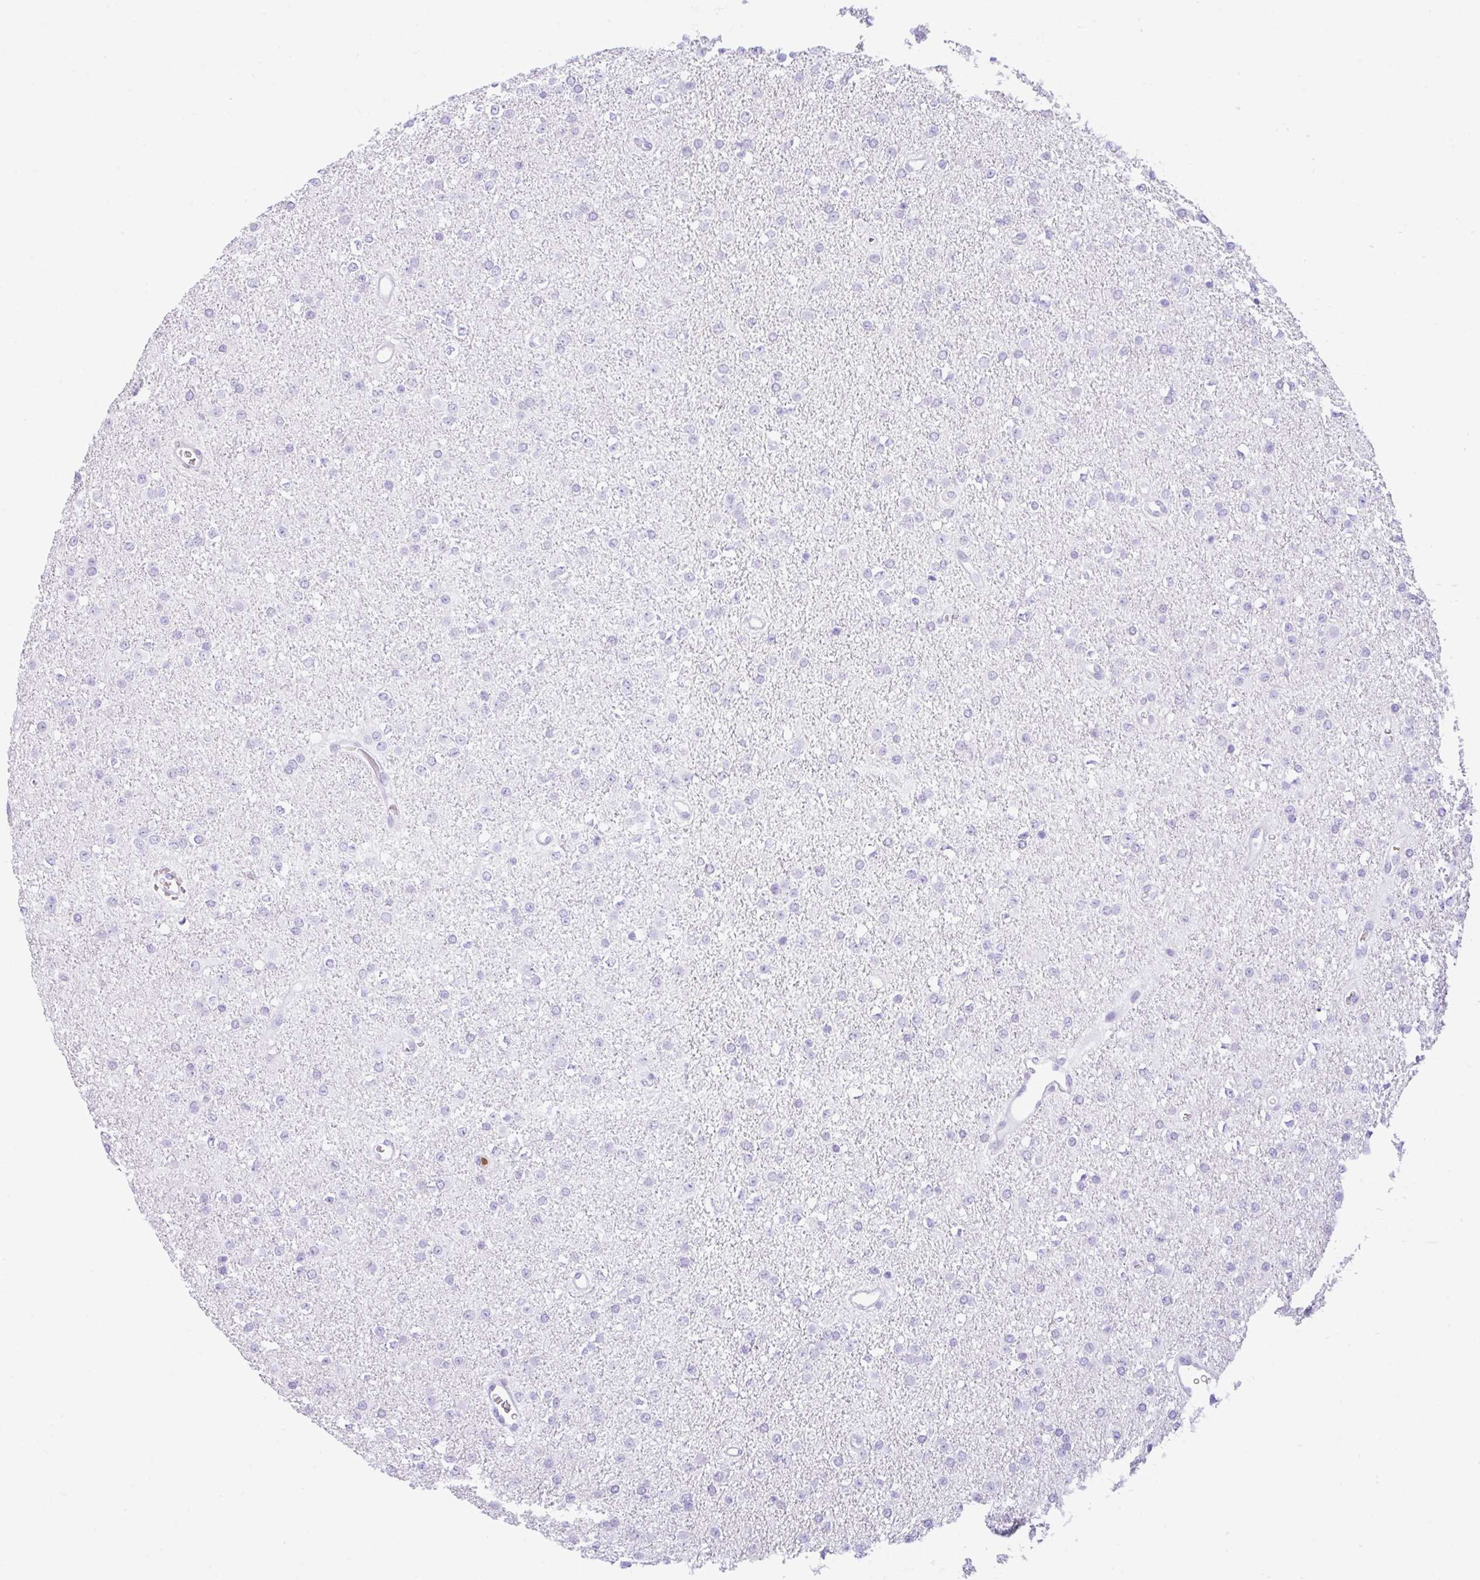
{"staining": {"intensity": "negative", "quantity": "none", "location": "none"}, "tissue": "glioma", "cell_type": "Tumor cells", "image_type": "cancer", "snomed": [{"axis": "morphology", "description": "Glioma, malignant, Low grade"}, {"axis": "topography", "description": "Brain"}], "caption": "A photomicrograph of low-grade glioma (malignant) stained for a protein exhibits no brown staining in tumor cells.", "gene": "NCF1", "patient": {"sex": "female", "age": 34}}